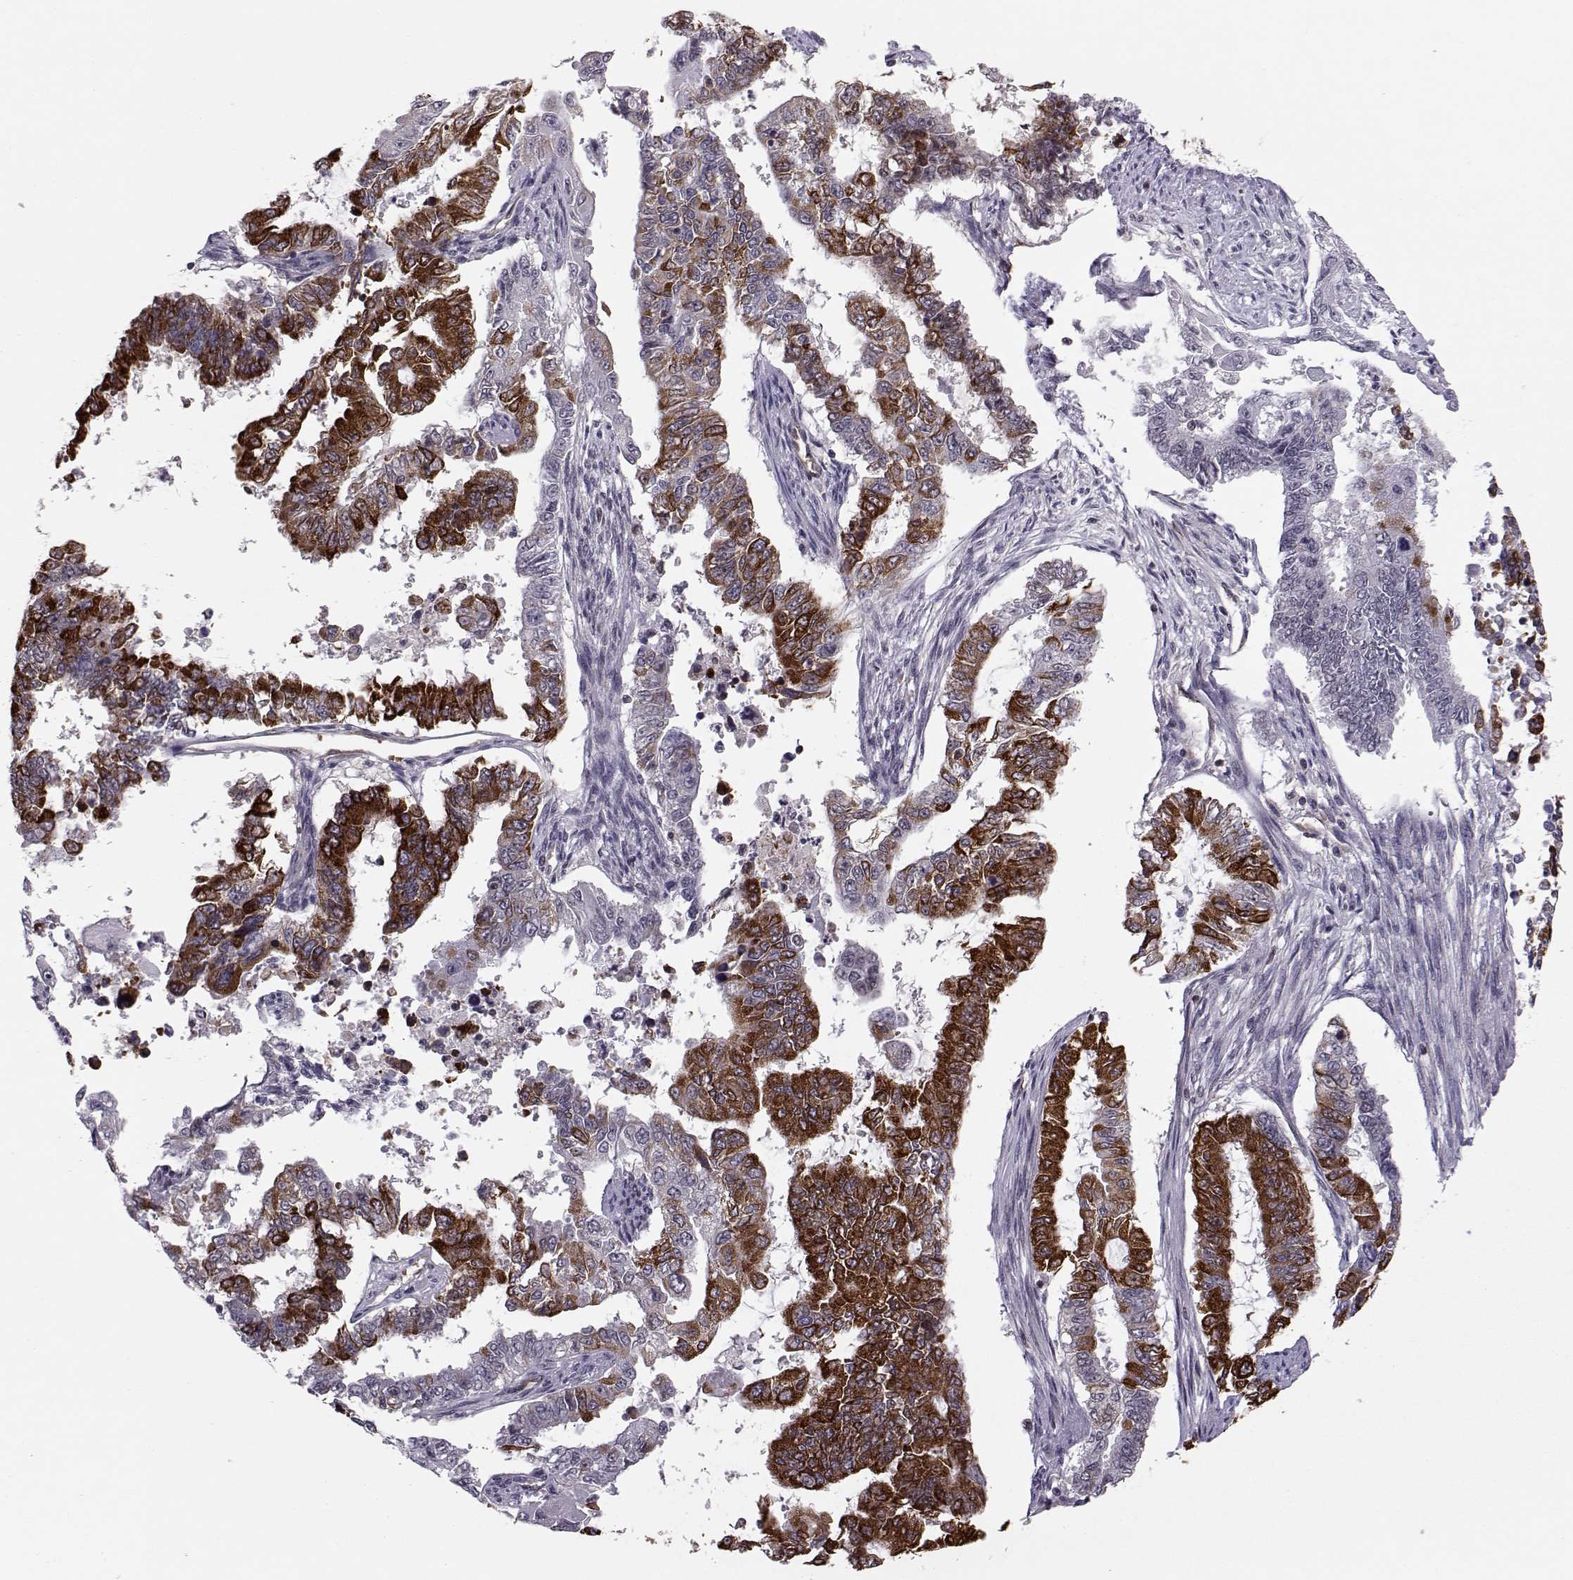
{"staining": {"intensity": "strong", "quantity": "25%-75%", "location": "cytoplasmic/membranous"}, "tissue": "endometrial cancer", "cell_type": "Tumor cells", "image_type": "cancer", "snomed": [{"axis": "morphology", "description": "Adenocarcinoma, NOS"}, {"axis": "topography", "description": "Uterus"}], "caption": "Endometrial adenocarcinoma stained for a protein shows strong cytoplasmic/membranous positivity in tumor cells. (DAB (3,3'-diaminobenzidine) IHC, brown staining for protein, blue staining for nuclei).", "gene": "KIF13B", "patient": {"sex": "female", "age": 59}}